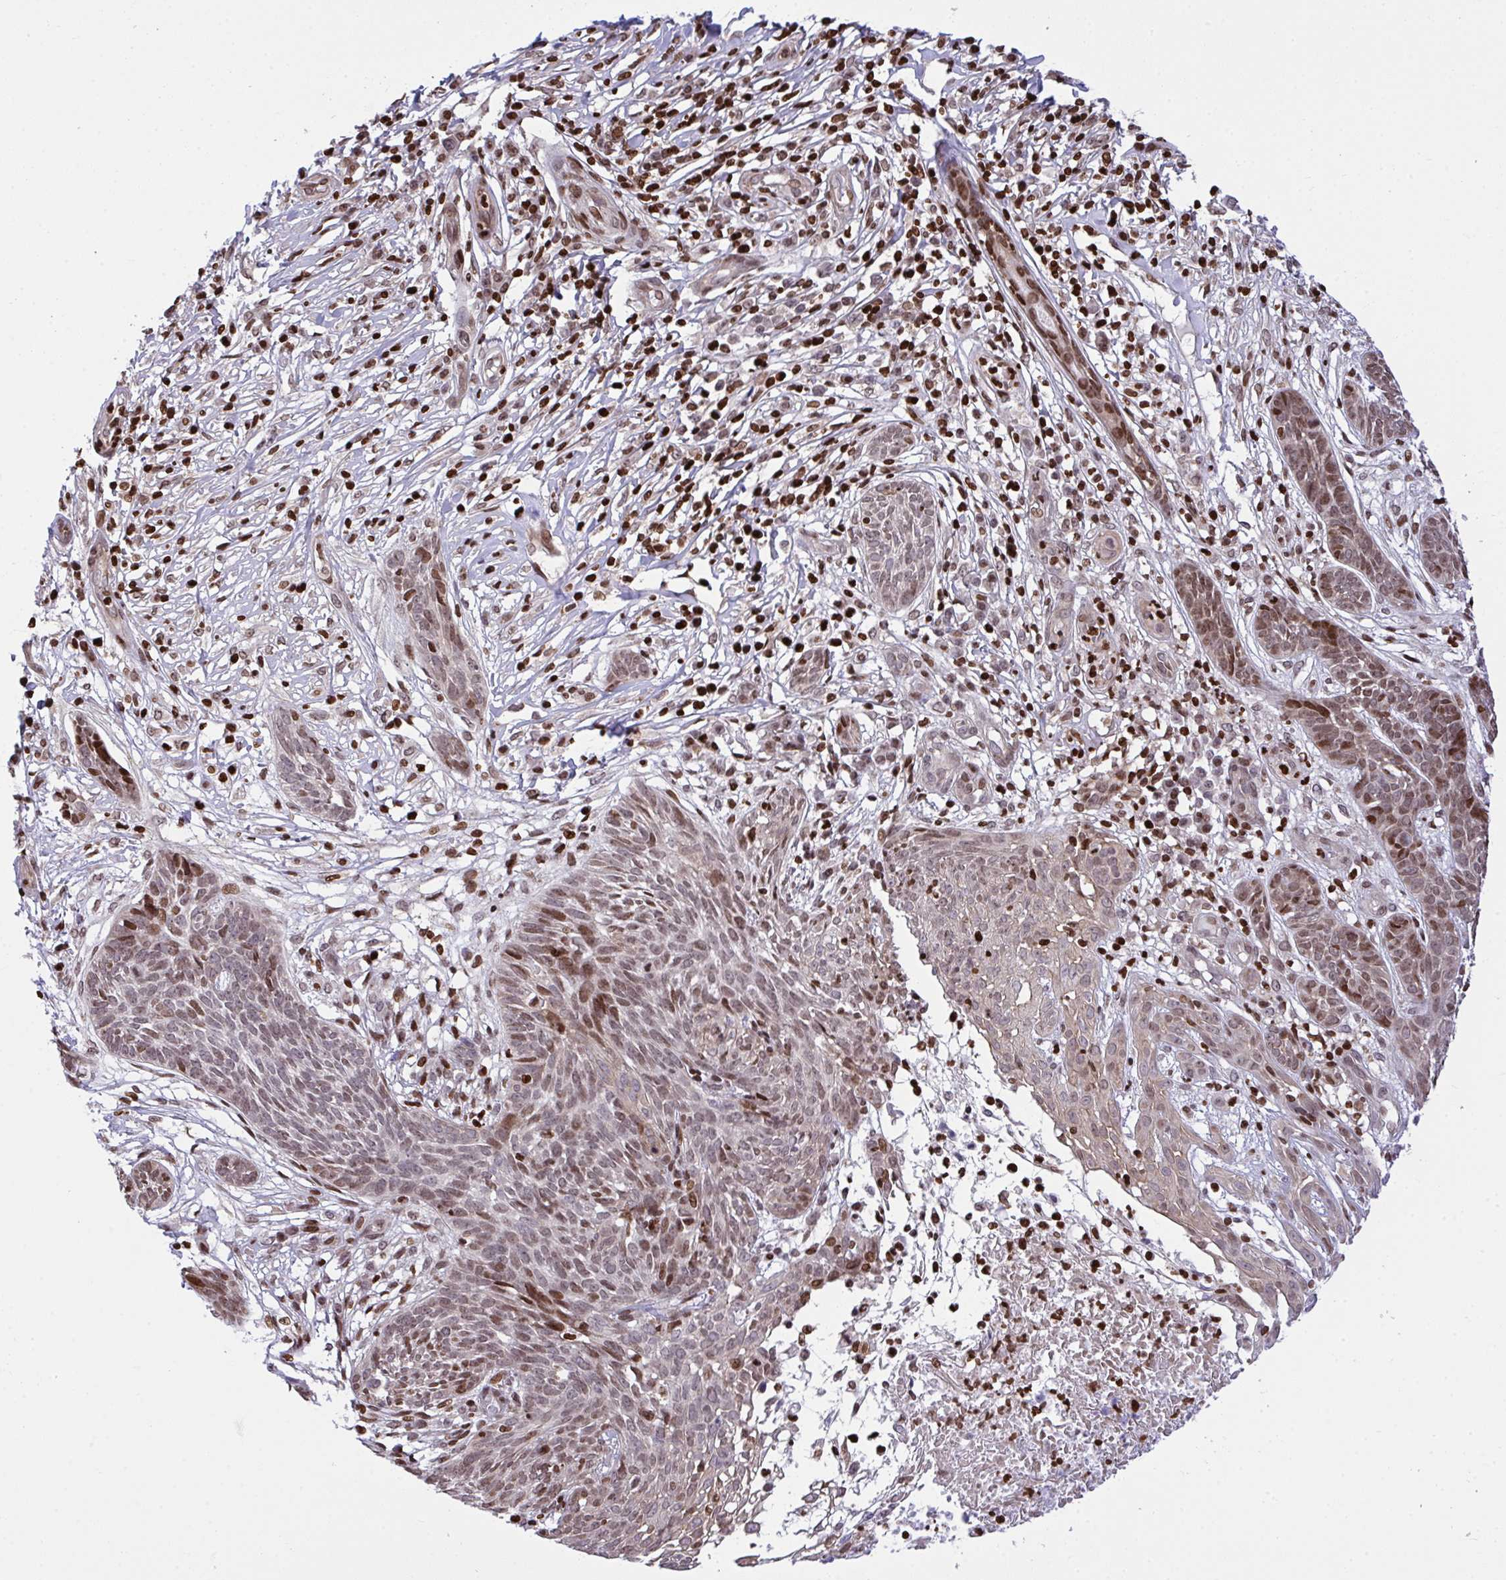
{"staining": {"intensity": "moderate", "quantity": "25%-75%", "location": "nuclear"}, "tissue": "skin cancer", "cell_type": "Tumor cells", "image_type": "cancer", "snomed": [{"axis": "morphology", "description": "Basal cell carcinoma"}, {"axis": "topography", "description": "Skin"}, {"axis": "topography", "description": "Skin, foot"}], "caption": "High-magnification brightfield microscopy of skin cancer (basal cell carcinoma) stained with DAB (3,3'-diaminobenzidine) (brown) and counterstained with hematoxylin (blue). tumor cells exhibit moderate nuclear staining is appreciated in approximately25%-75% of cells. The protein is shown in brown color, while the nuclei are stained blue.", "gene": "RAPGEF5", "patient": {"sex": "female", "age": 86}}